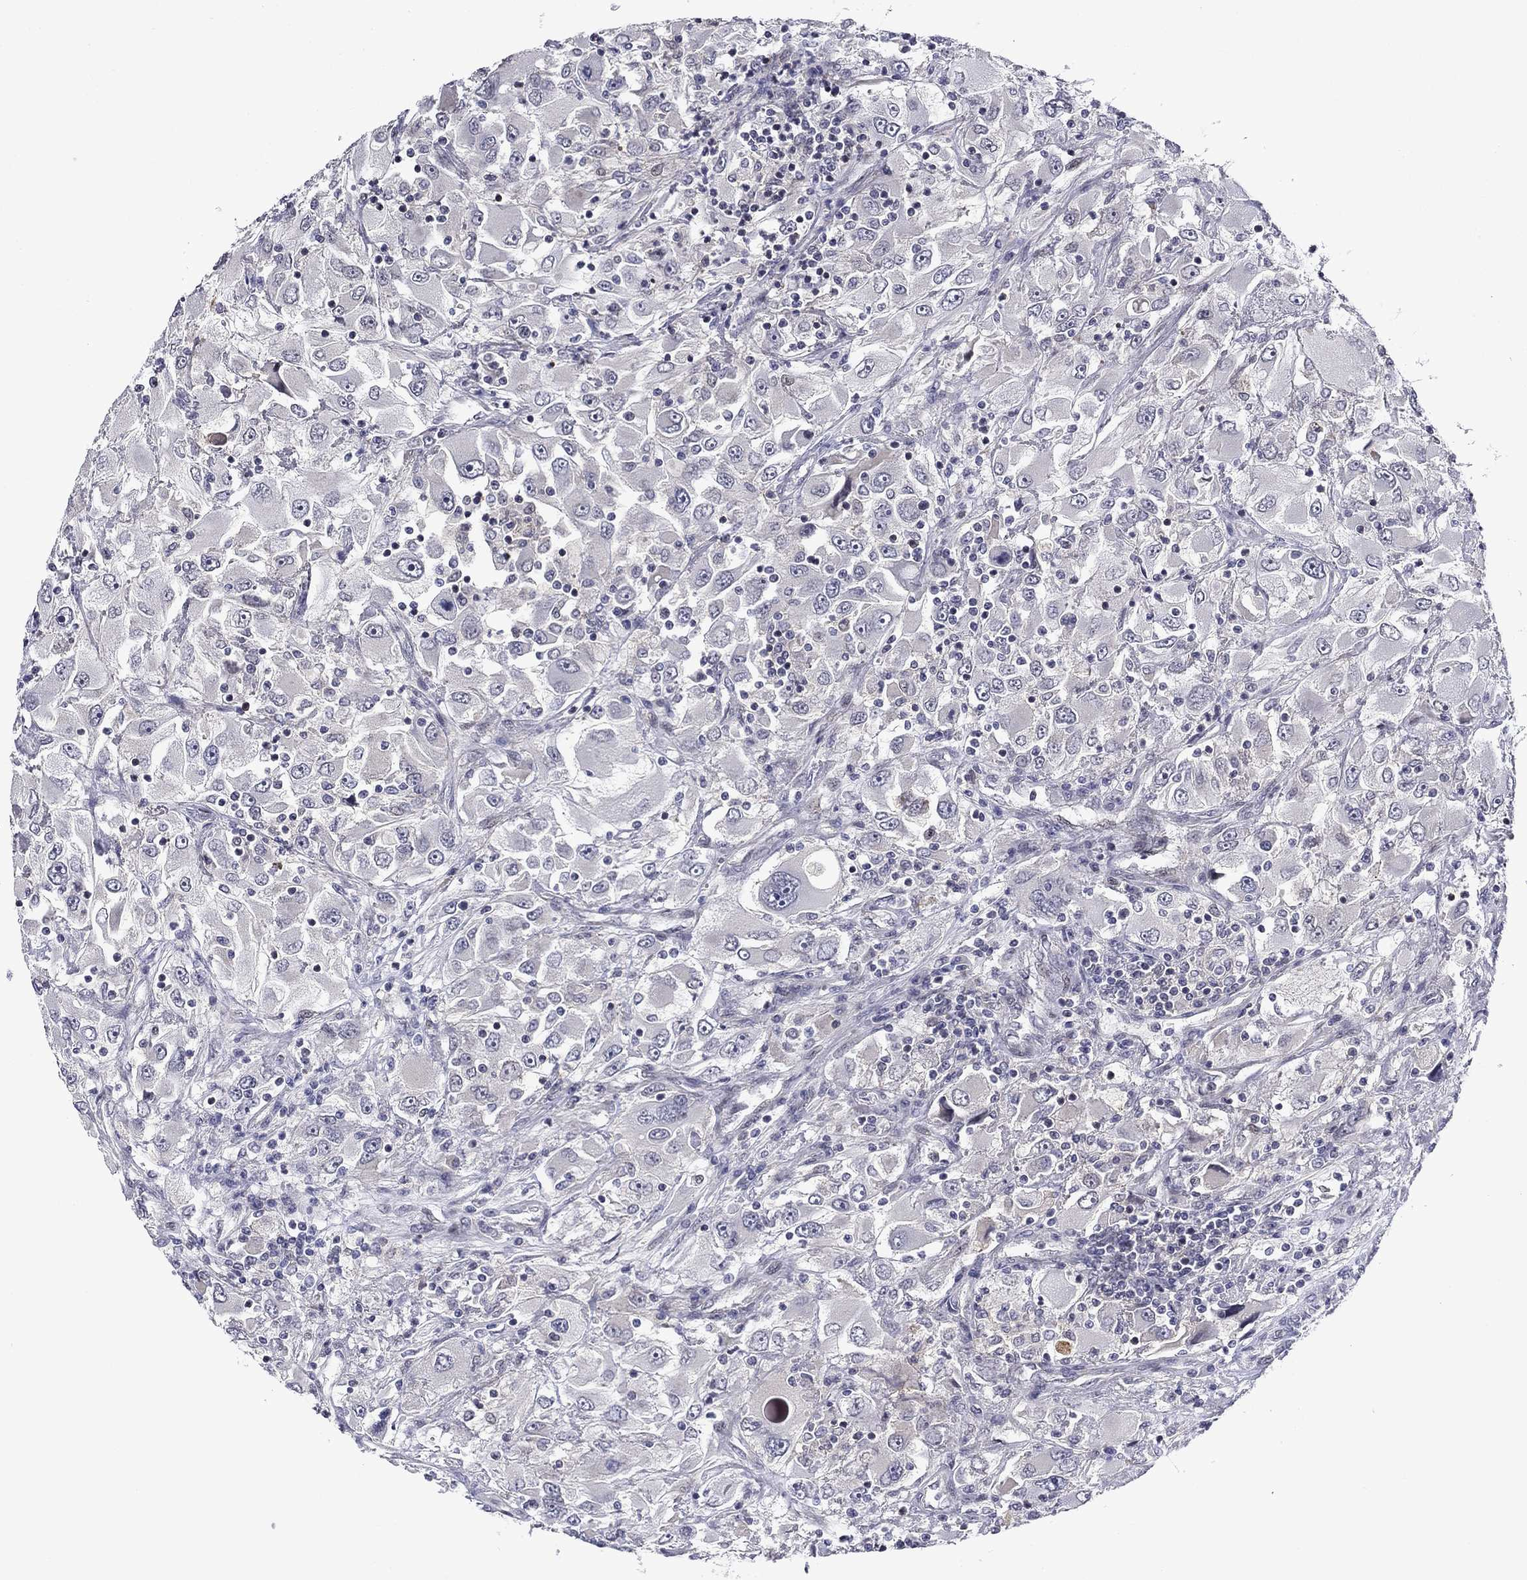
{"staining": {"intensity": "negative", "quantity": "none", "location": "none"}, "tissue": "renal cancer", "cell_type": "Tumor cells", "image_type": "cancer", "snomed": [{"axis": "morphology", "description": "Adenocarcinoma, NOS"}, {"axis": "topography", "description": "Kidney"}], "caption": "There is no significant expression in tumor cells of renal cancer. (DAB (3,3'-diaminobenzidine) immunohistochemistry (IHC) visualized using brightfield microscopy, high magnification).", "gene": "B3GAT1", "patient": {"sex": "female", "age": 52}}